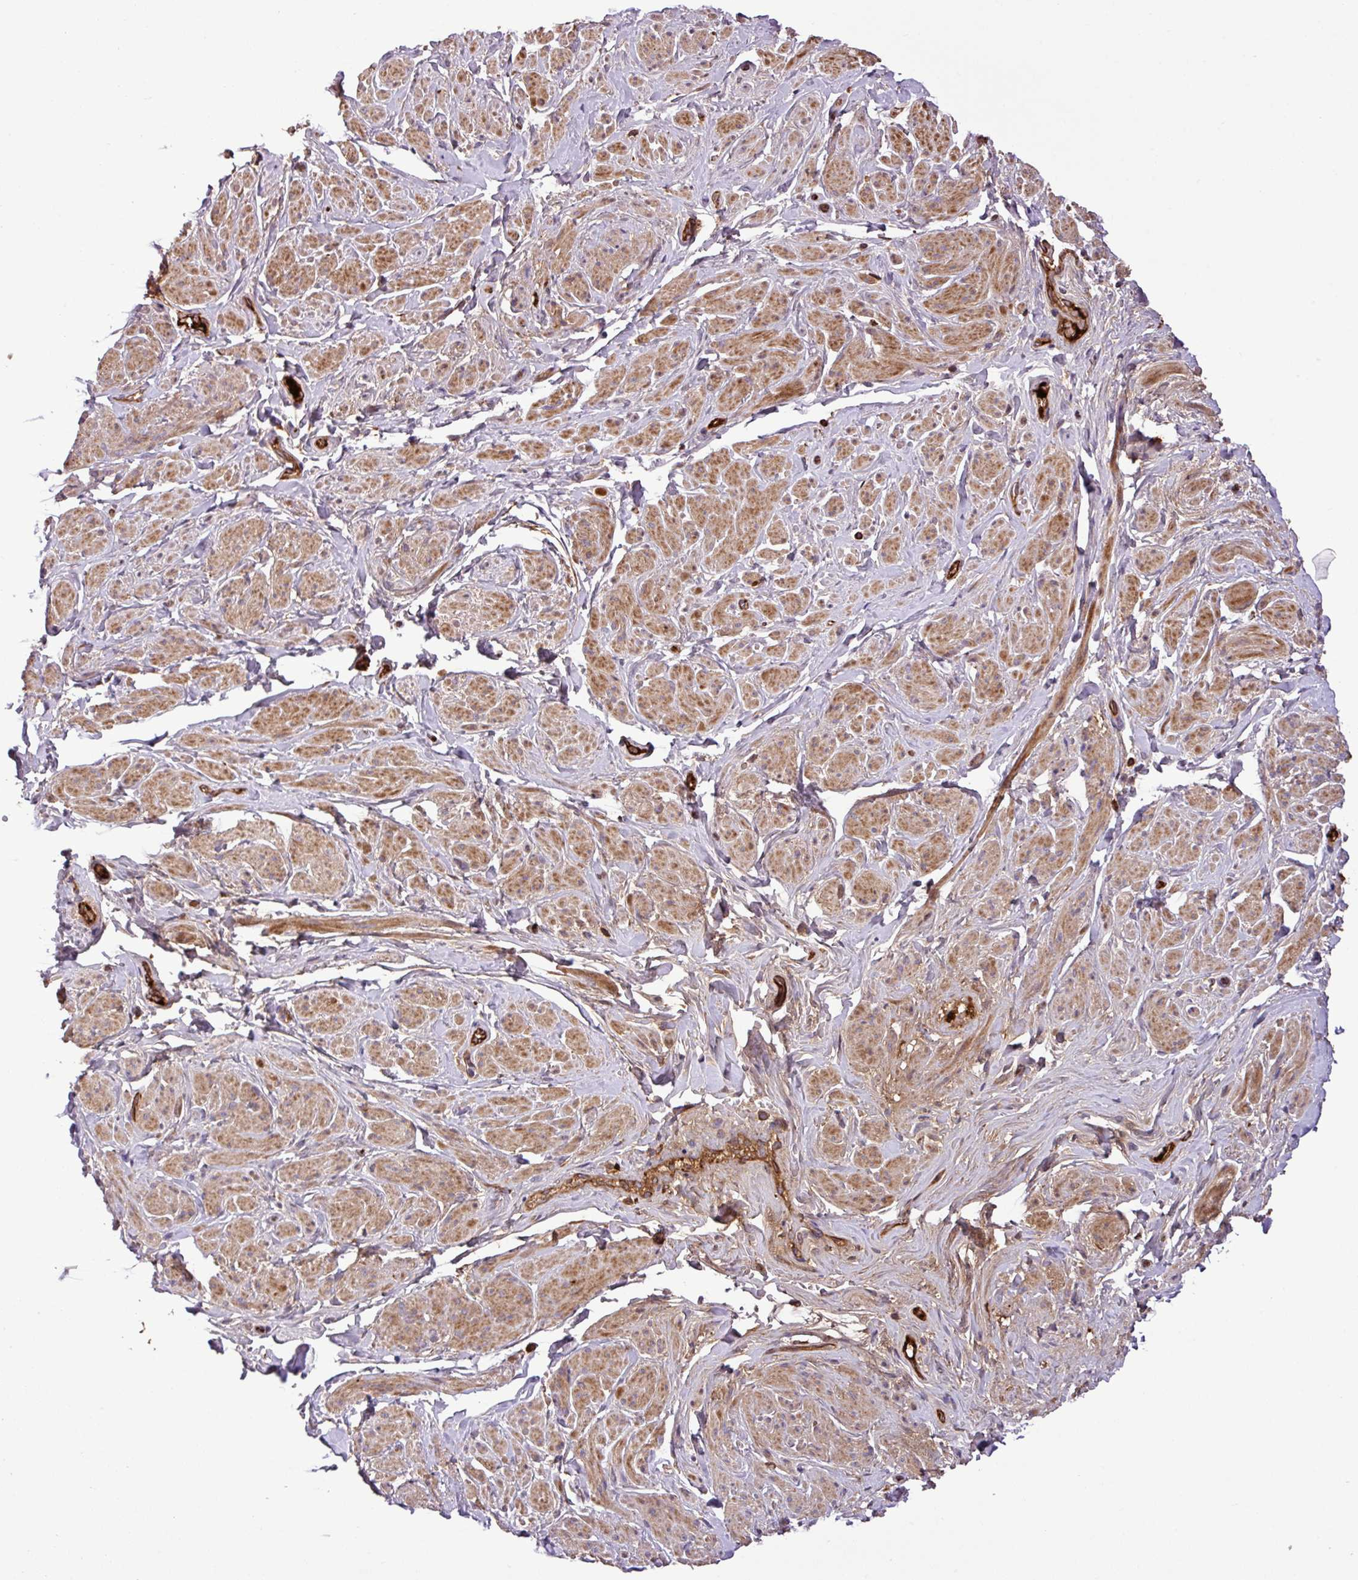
{"staining": {"intensity": "moderate", "quantity": "25%-75%", "location": "cytoplasmic/membranous"}, "tissue": "smooth muscle", "cell_type": "Smooth muscle cells", "image_type": "normal", "snomed": [{"axis": "morphology", "description": "Normal tissue, NOS"}, {"axis": "topography", "description": "Smooth muscle"}, {"axis": "topography", "description": "Peripheral nerve tissue"}], "caption": "Immunohistochemical staining of unremarkable human smooth muscle displays medium levels of moderate cytoplasmic/membranous staining in about 25%-75% of smooth muscle cells.", "gene": "ZNF266", "patient": {"sex": "male", "age": 69}}